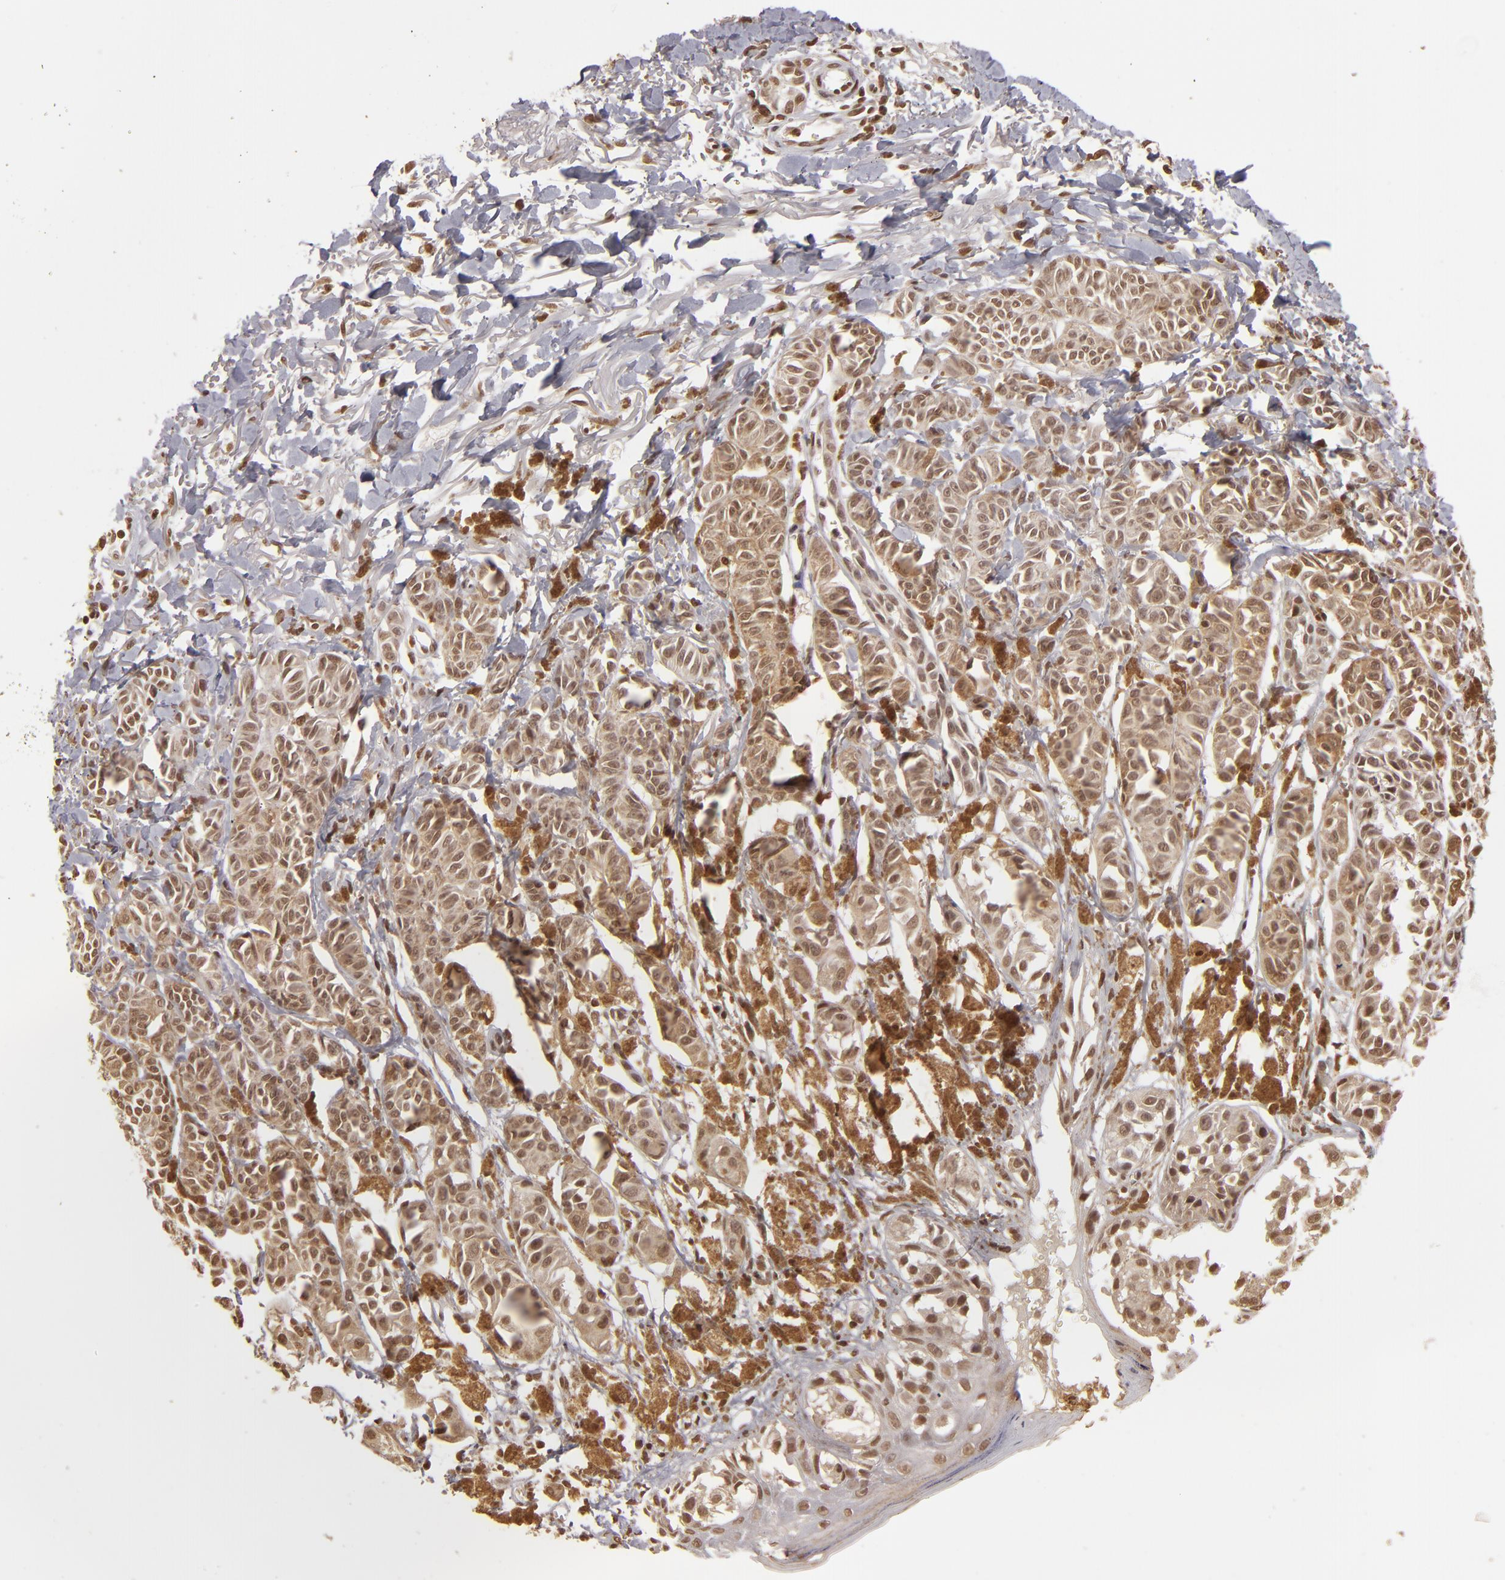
{"staining": {"intensity": "moderate", "quantity": ">75%", "location": "cytoplasmic/membranous,nuclear"}, "tissue": "melanoma", "cell_type": "Tumor cells", "image_type": "cancer", "snomed": [{"axis": "morphology", "description": "Malignant melanoma, NOS"}, {"axis": "topography", "description": "Skin"}], "caption": "There is medium levels of moderate cytoplasmic/membranous and nuclear positivity in tumor cells of melanoma, as demonstrated by immunohistochemical staining (brown color).", "gene": "CUL3", "patient": {"sex": "male", "age": 76}}